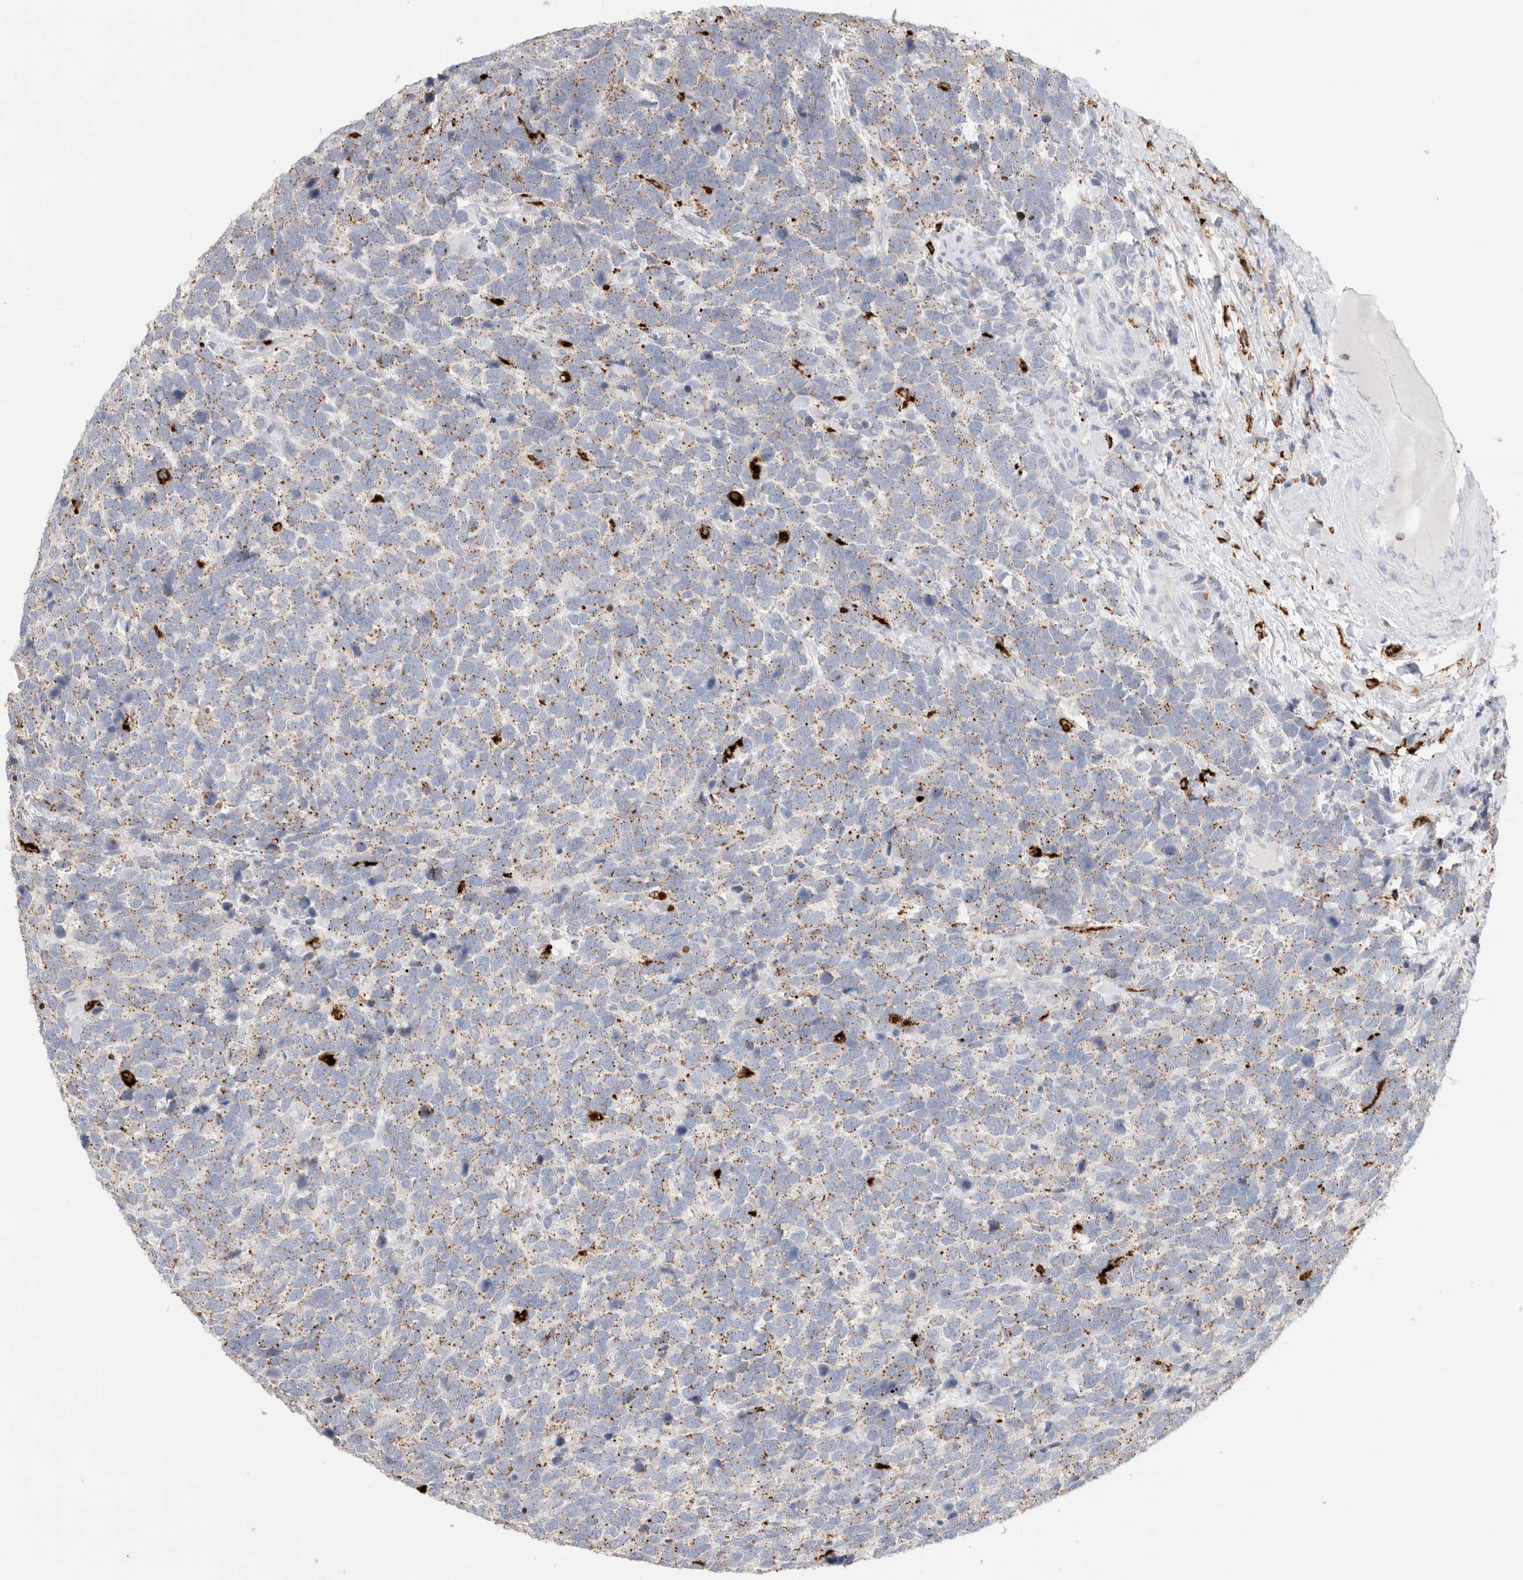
{"staining": {"intensity": "moderate", "quantity": ">75%", "location": "cytoplasmic/membranous"}, "tissue": "urothelial cancer", "cell_type": "Tumor cells", "image_type": "cancer", "snomed": [{"axis": "morphology", "description": "Urothelial carcinoma, High grade"}, {"axis": "topography", "description": "Urinary bladder"}], "caption": "Protein expression analysis of urothelial carcinoma (high-grade) demonstrates moderate cytoplasmic/membranous staining in about >75% of tumor cells.", "gene": "GGH", "patient": {"sex": "female", "age": 82}}